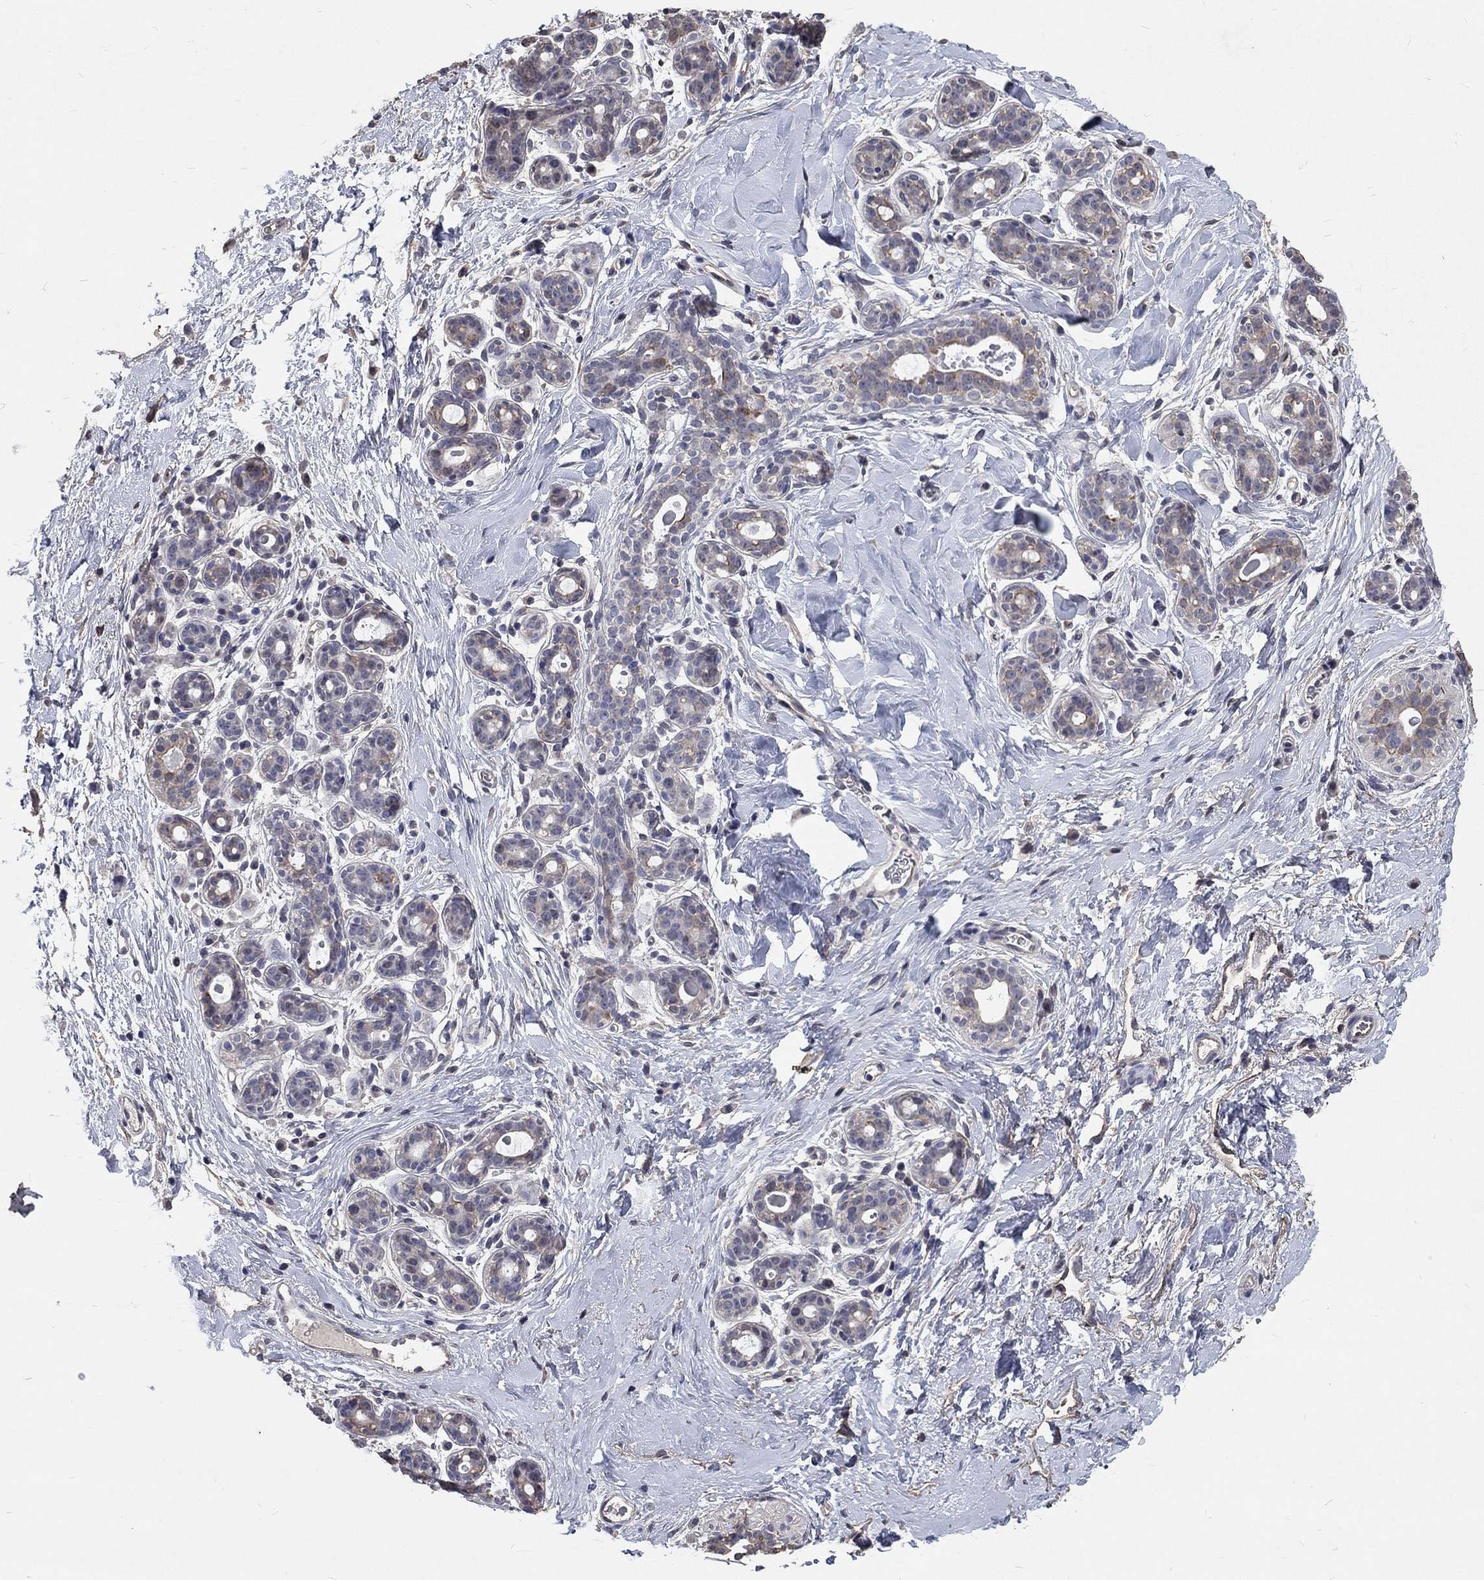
{"staining": {"intensity": "negative", "quantity": "none", "location": "none"}, "tissue": "breast", "cell_type": "Adipocytes", "image_type": "normal", "snomed": [{"axis": "morphology", "description": "Normal tissue, NOS"}, {"axis": "topography", "description": "Breast"}], "caption": "Immunohistochemistry image of unremarkable breast: human breast stained with DAB (3,3'-diaminobenzidine) exhibits no significant protein staining in adipocytes.", "gene": "CHST5", "patient": {"sex": "female", "age": 43}}